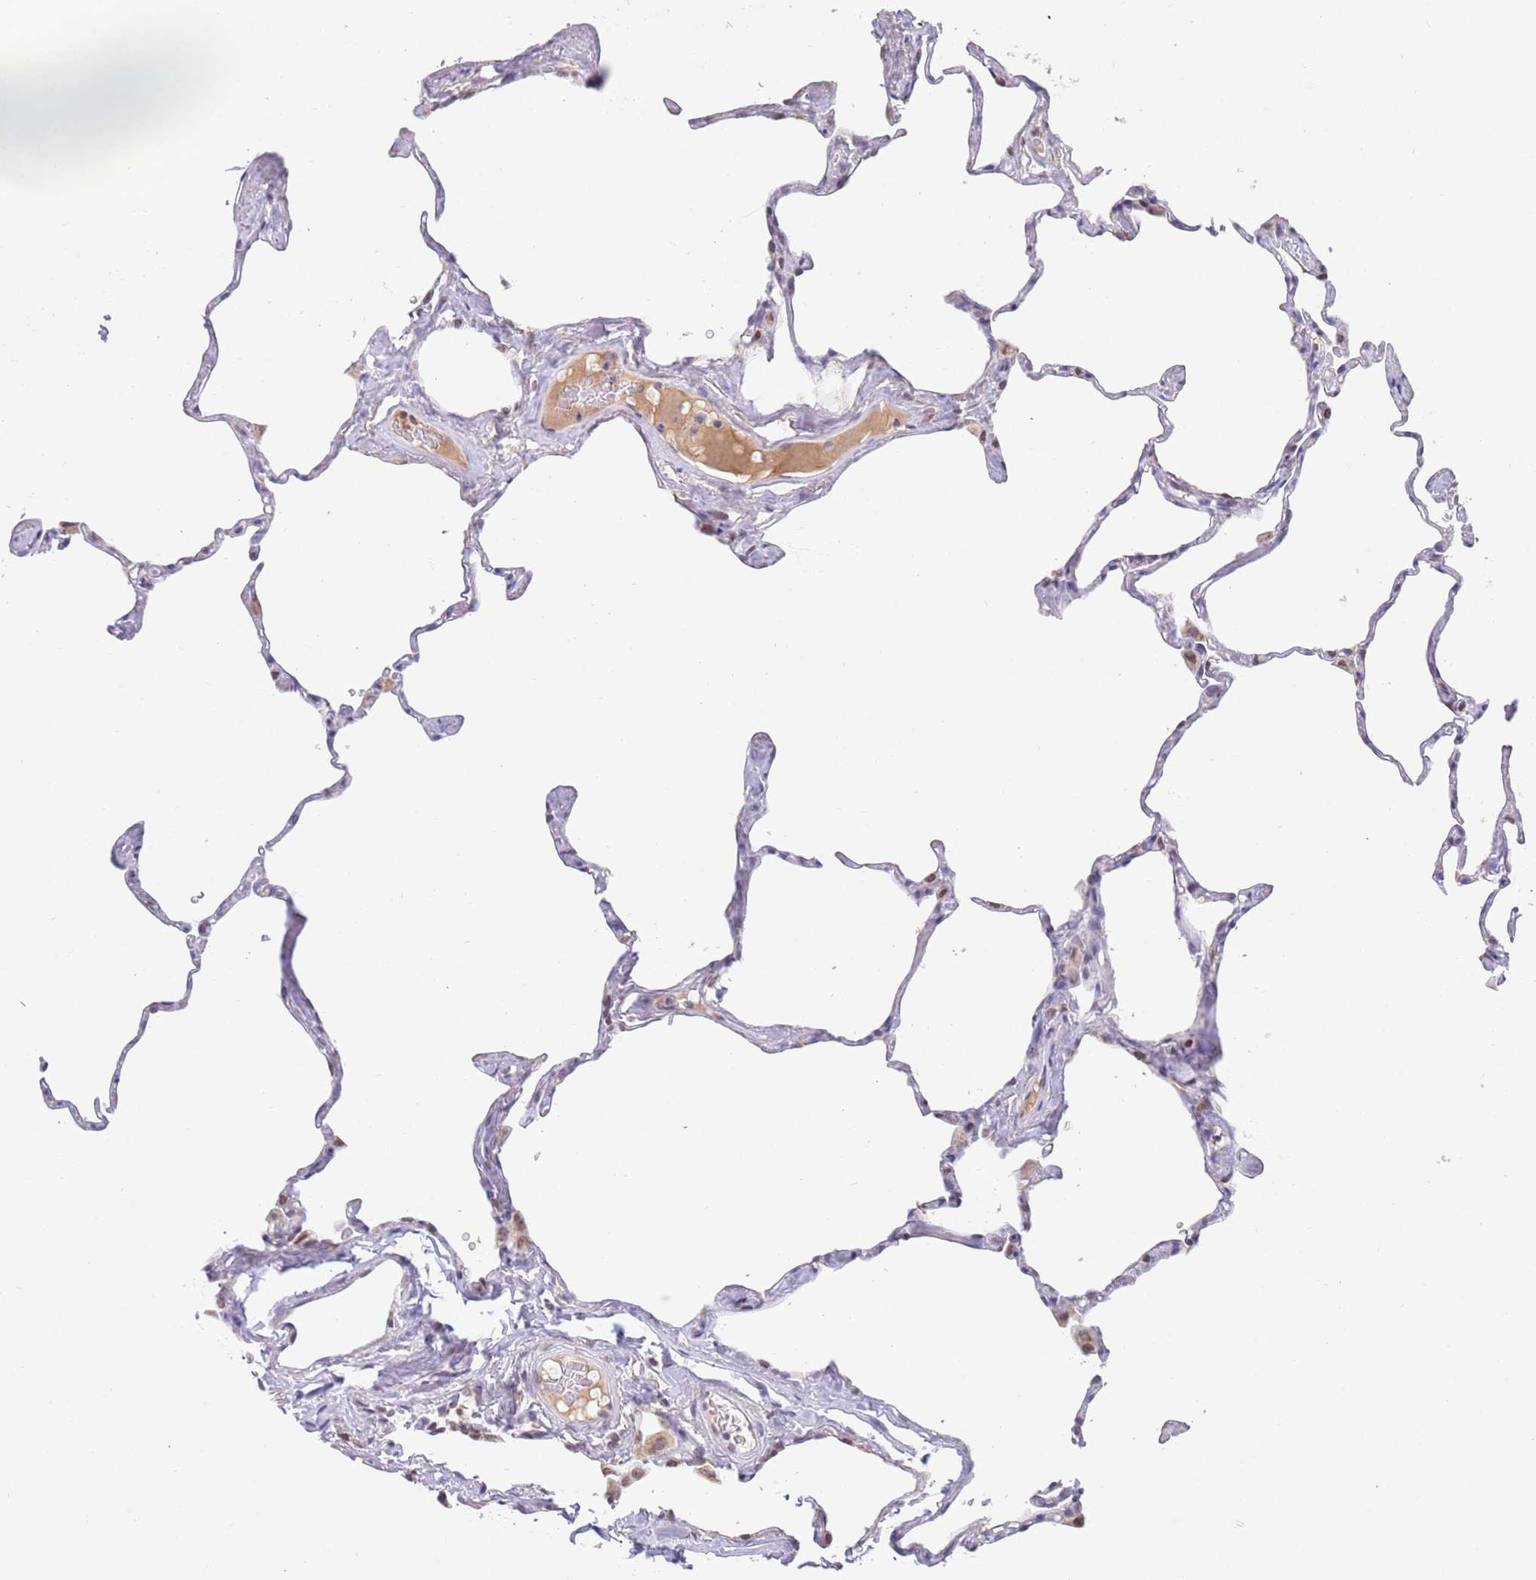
{"staining": {"intensity": "negative", "quantity": "none", "location": "none"}, "tissue": "lung", "cell_type": "Alveolar cells", "image_type": "normal", "snomed": [{"axis": "morphology", "description": "Normal tissue, NOS"}, {"axis": "topography", "description": "Lung"}], "caption": "Immunohistochemical staining of benign lung shows no significant positivity in alveolar cells. The staining was performed using DAB (3,3'-diaminobenzidine) to visualize the protein expression in brown, while the nuclei were stained in blue with hematoxylin (Magnification: 20x).", "gene": "TIMM13", "patient": {"sex": "male", "age": 65}}